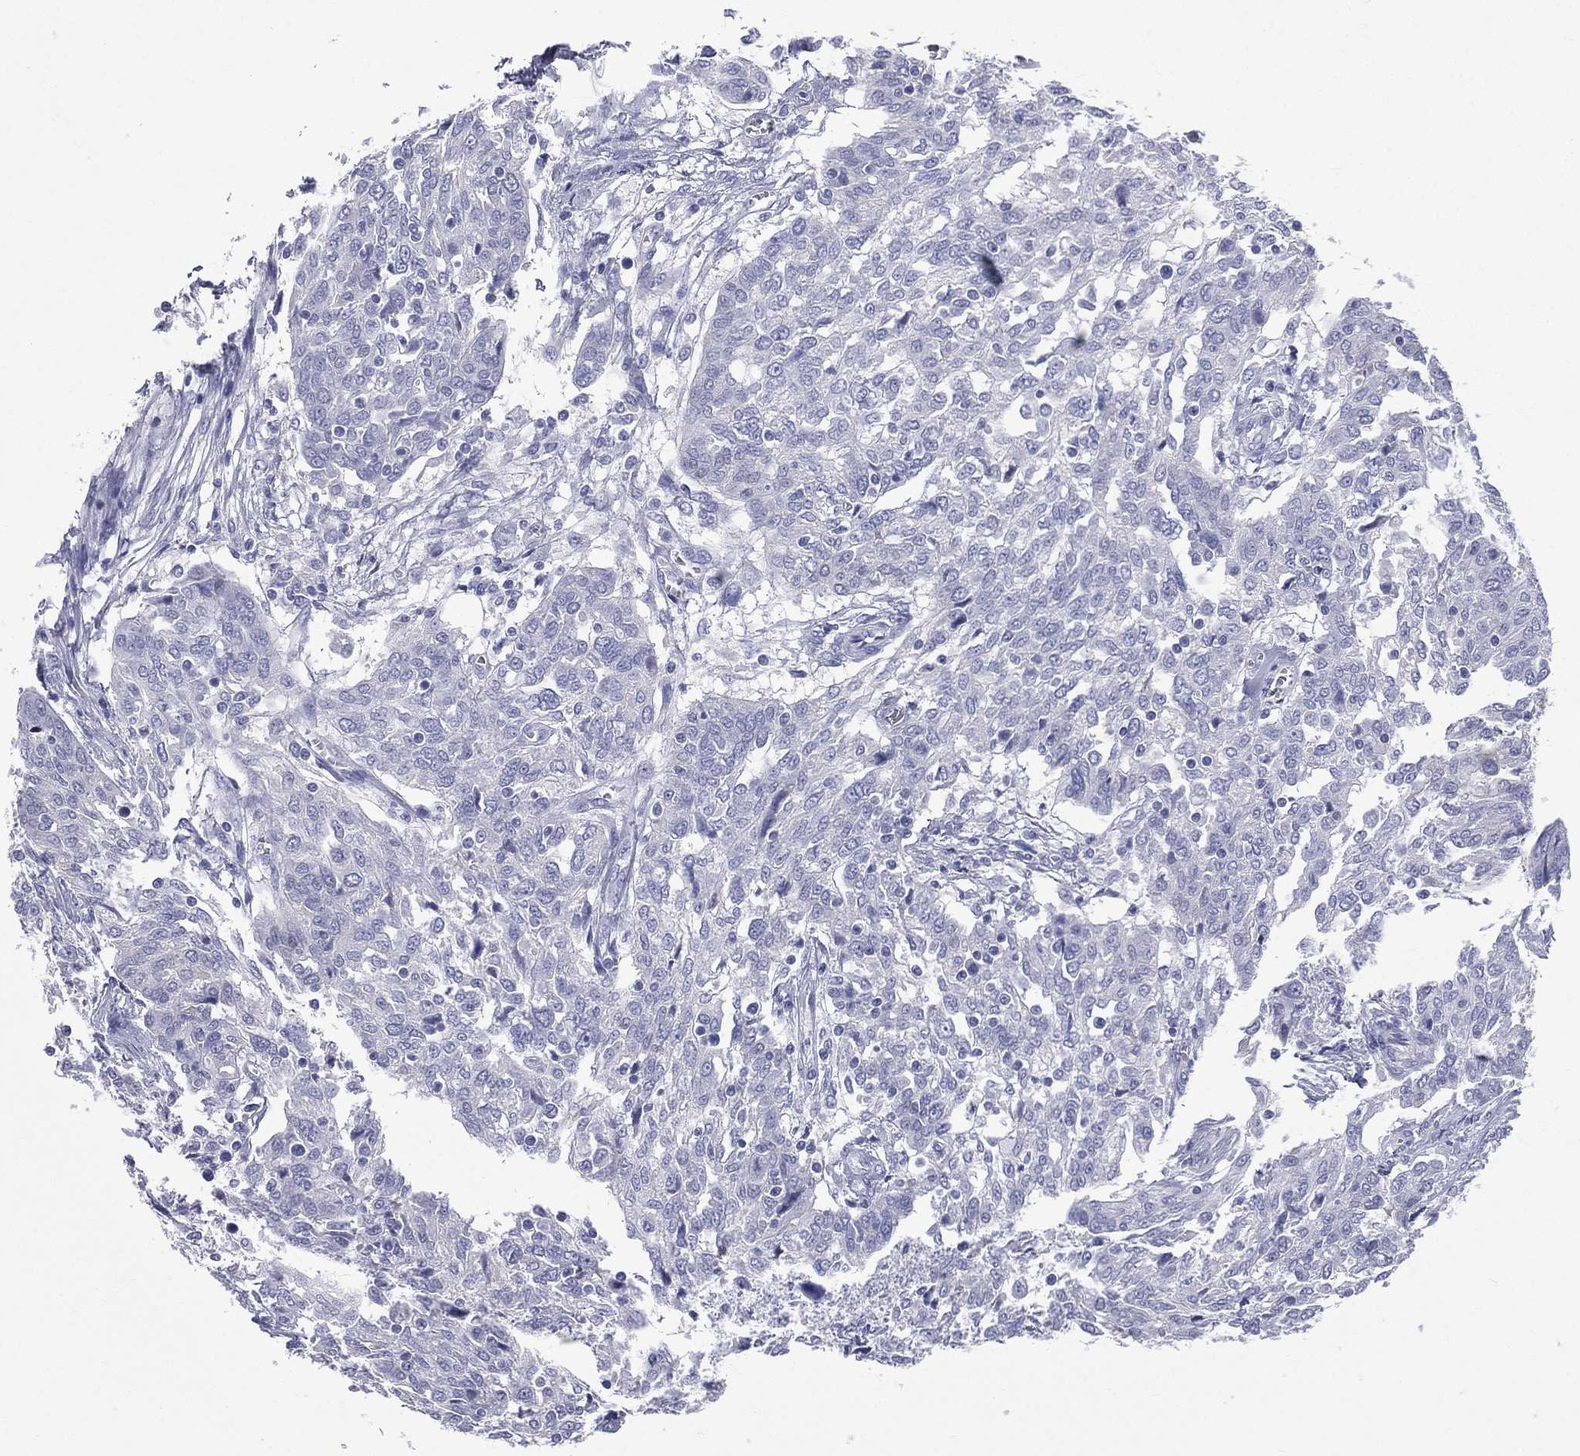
{"staining": {"intensity": "negative", "quantity": "none", "location": "none"}, "tissue": "ovarian cancer", "cell_type": "Tumor cells", "image_type": "cancer", "snomed": [{"axis": "morphology", "description": "Cystadenocarcinoma, serous, NOS"}, {"axis": "topography", "description": "Ovary"}], "caption": "Tumor cells are negative for brown protein staining in ovarian cancer. (Immunohistochemistry, brightfield microscopy, high magnification).", "gene": "CES2", "patient": {"sex": "female", "age": 67}}